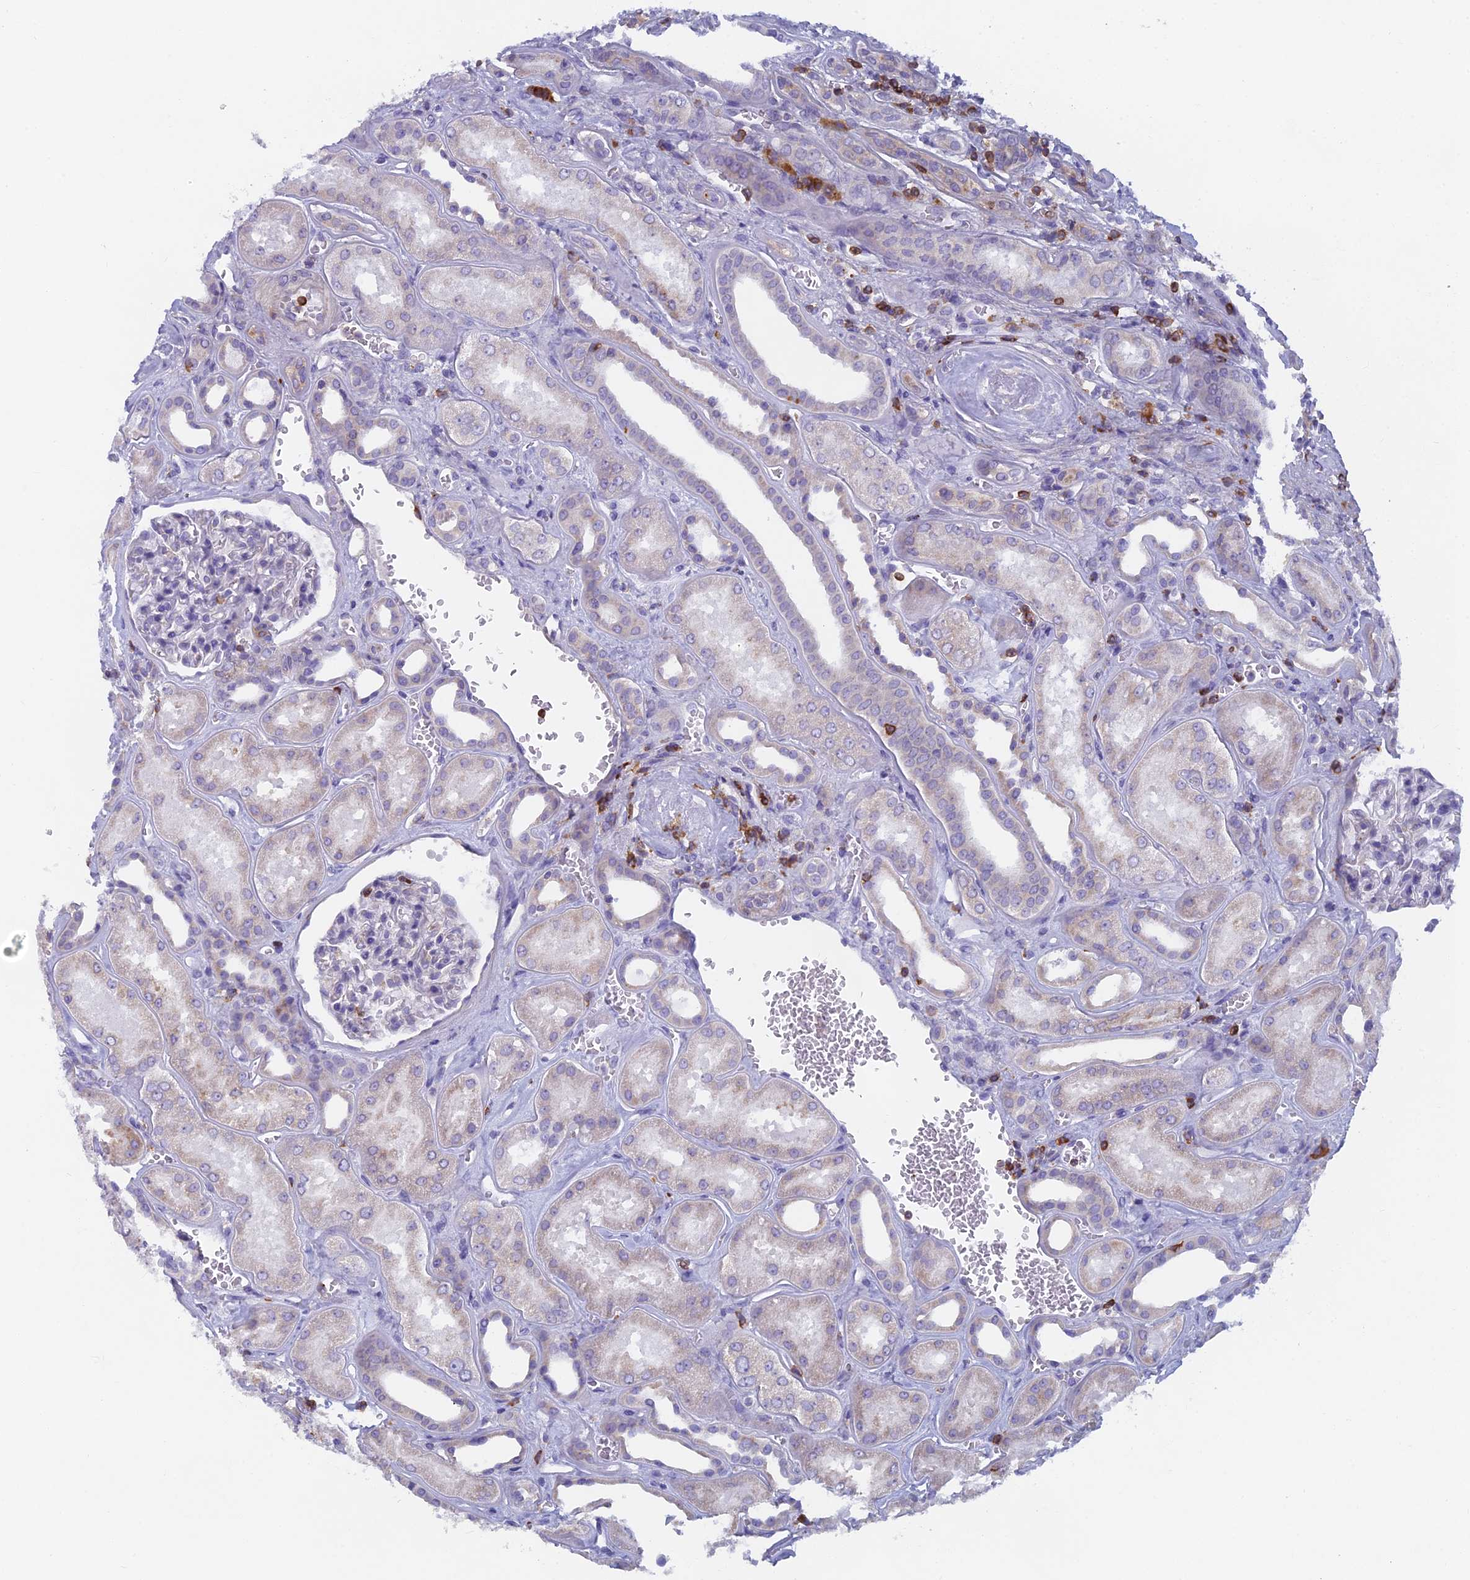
{"staining": {"intensity": "negative", "quantity": "none", "location": "none"}, "tissue": "kidney", "cell_type": "Cells in glomeruli", "image_type": "normal", "snomed": [{"axis": "morphology", "description": "Normal tissue, NOS"}, {"axis": "morphology", "description": "Adenocarcinoma, NOS"}, {"axis": "topography", "description": "Kidney"}], "caption": "High magnification brightfield microscopy of normal kidney stained with DAB (3,3'-diaminobenzidine) (brown) and counterstained with hematoxylin (blue): cells in glomeruli show no significant positivity.", "gene": "ABI3BP", "patient": {"sex": "female", "age": 68}}